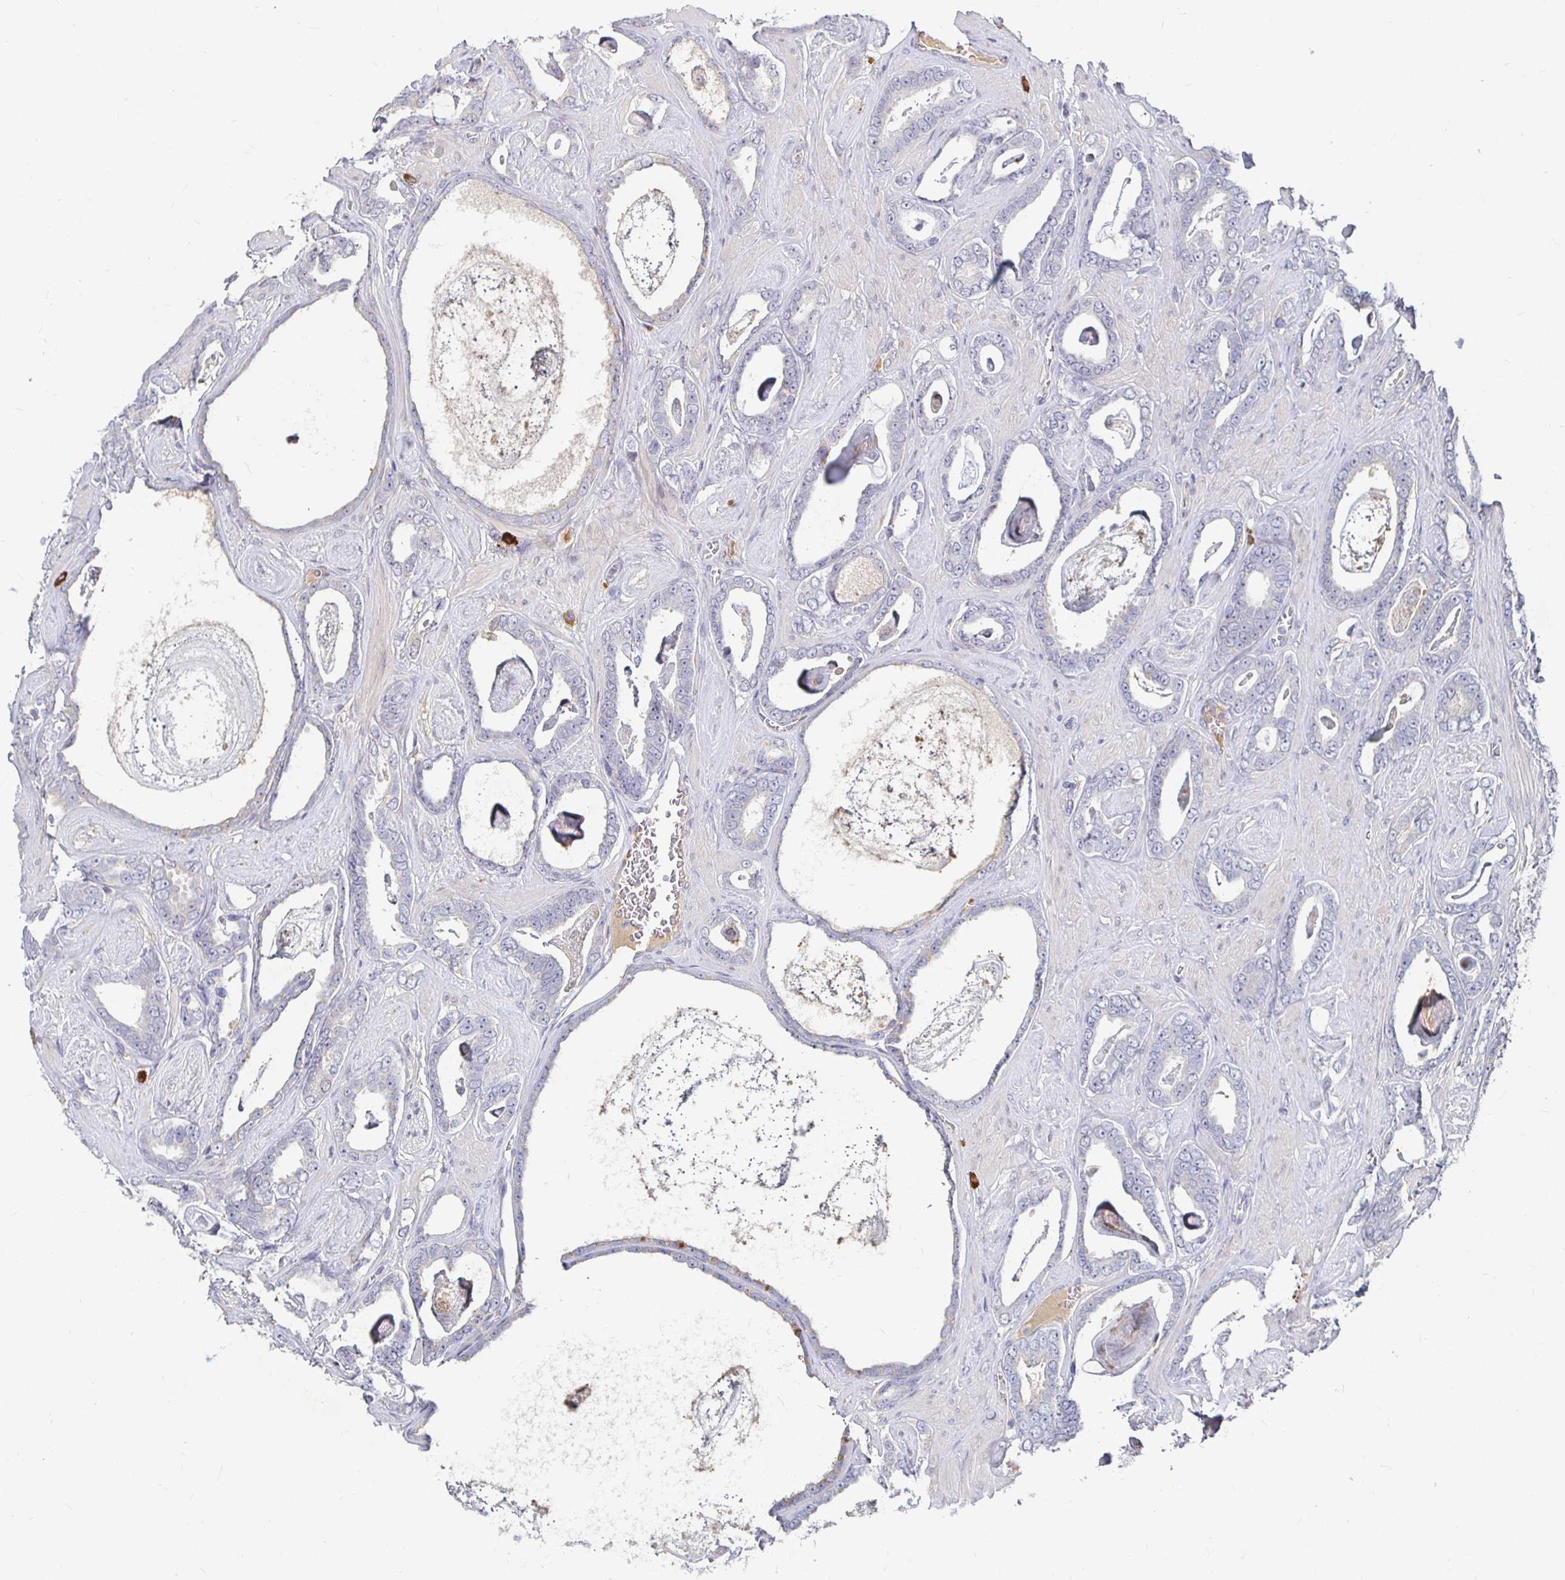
{"staining": {"intensity": "negative", "quantity": "none", "location": "none"}, "tissue": "prostate cancer", "cell_type": "Tumor cells", "image_type": "cancer", "snomed": [{"axis": "morphology", "description": "Adenocarcinoma, High grade"}, {"axis": "topography", "description": "Prostate"}], "caption": "Prostate cancer (adenocarcinoma (high-grade)) was stained to show a protein in brown. There is no significant expression in tumor cells.", "gene": "RNF144B", "patient": {"sex": "male", "age": 63}}